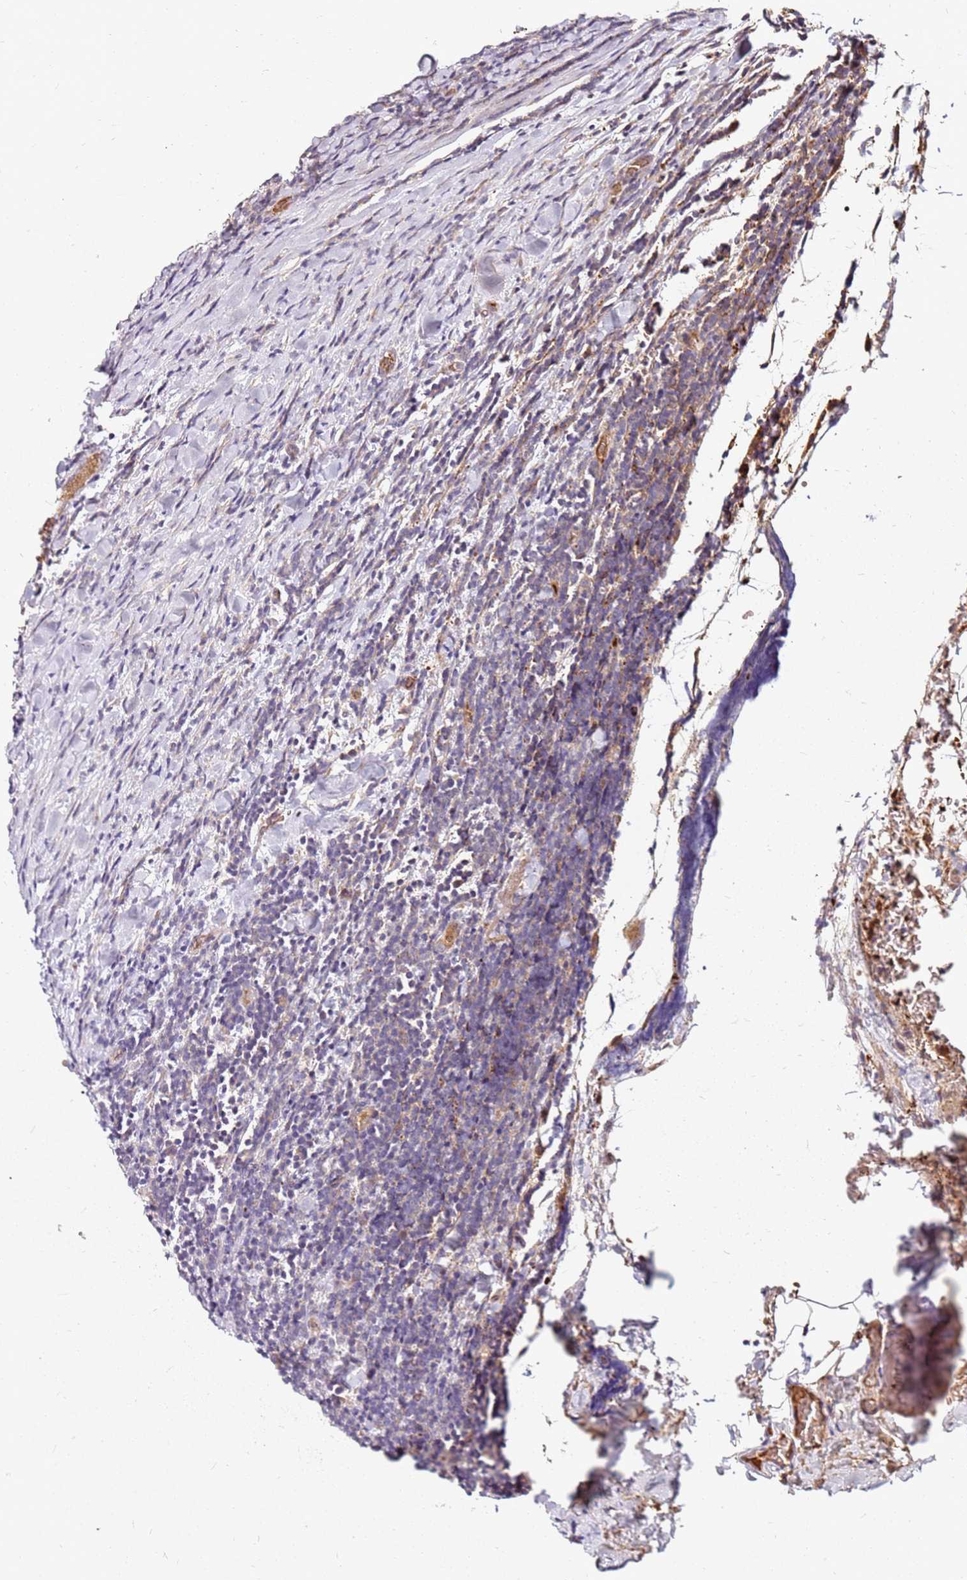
{"staining": {"intensity": "negative", "quantity": "none", "location": "none"}, "tissue": "lymphoma", "cell_type": "Tumor cells", "image_type": "cancer", "snomed": [{"axis": "morphology", "description": "Malignant lymphoma, non-Hodgkin's type, Low grade"}, {"axis": "topography", "description": "Lymph node"}], "caption": "IHC of lymphoma reveals no expression in tumor cells.", "gene": "RNF11", "patient": {"sex": "male", "age": 66}}